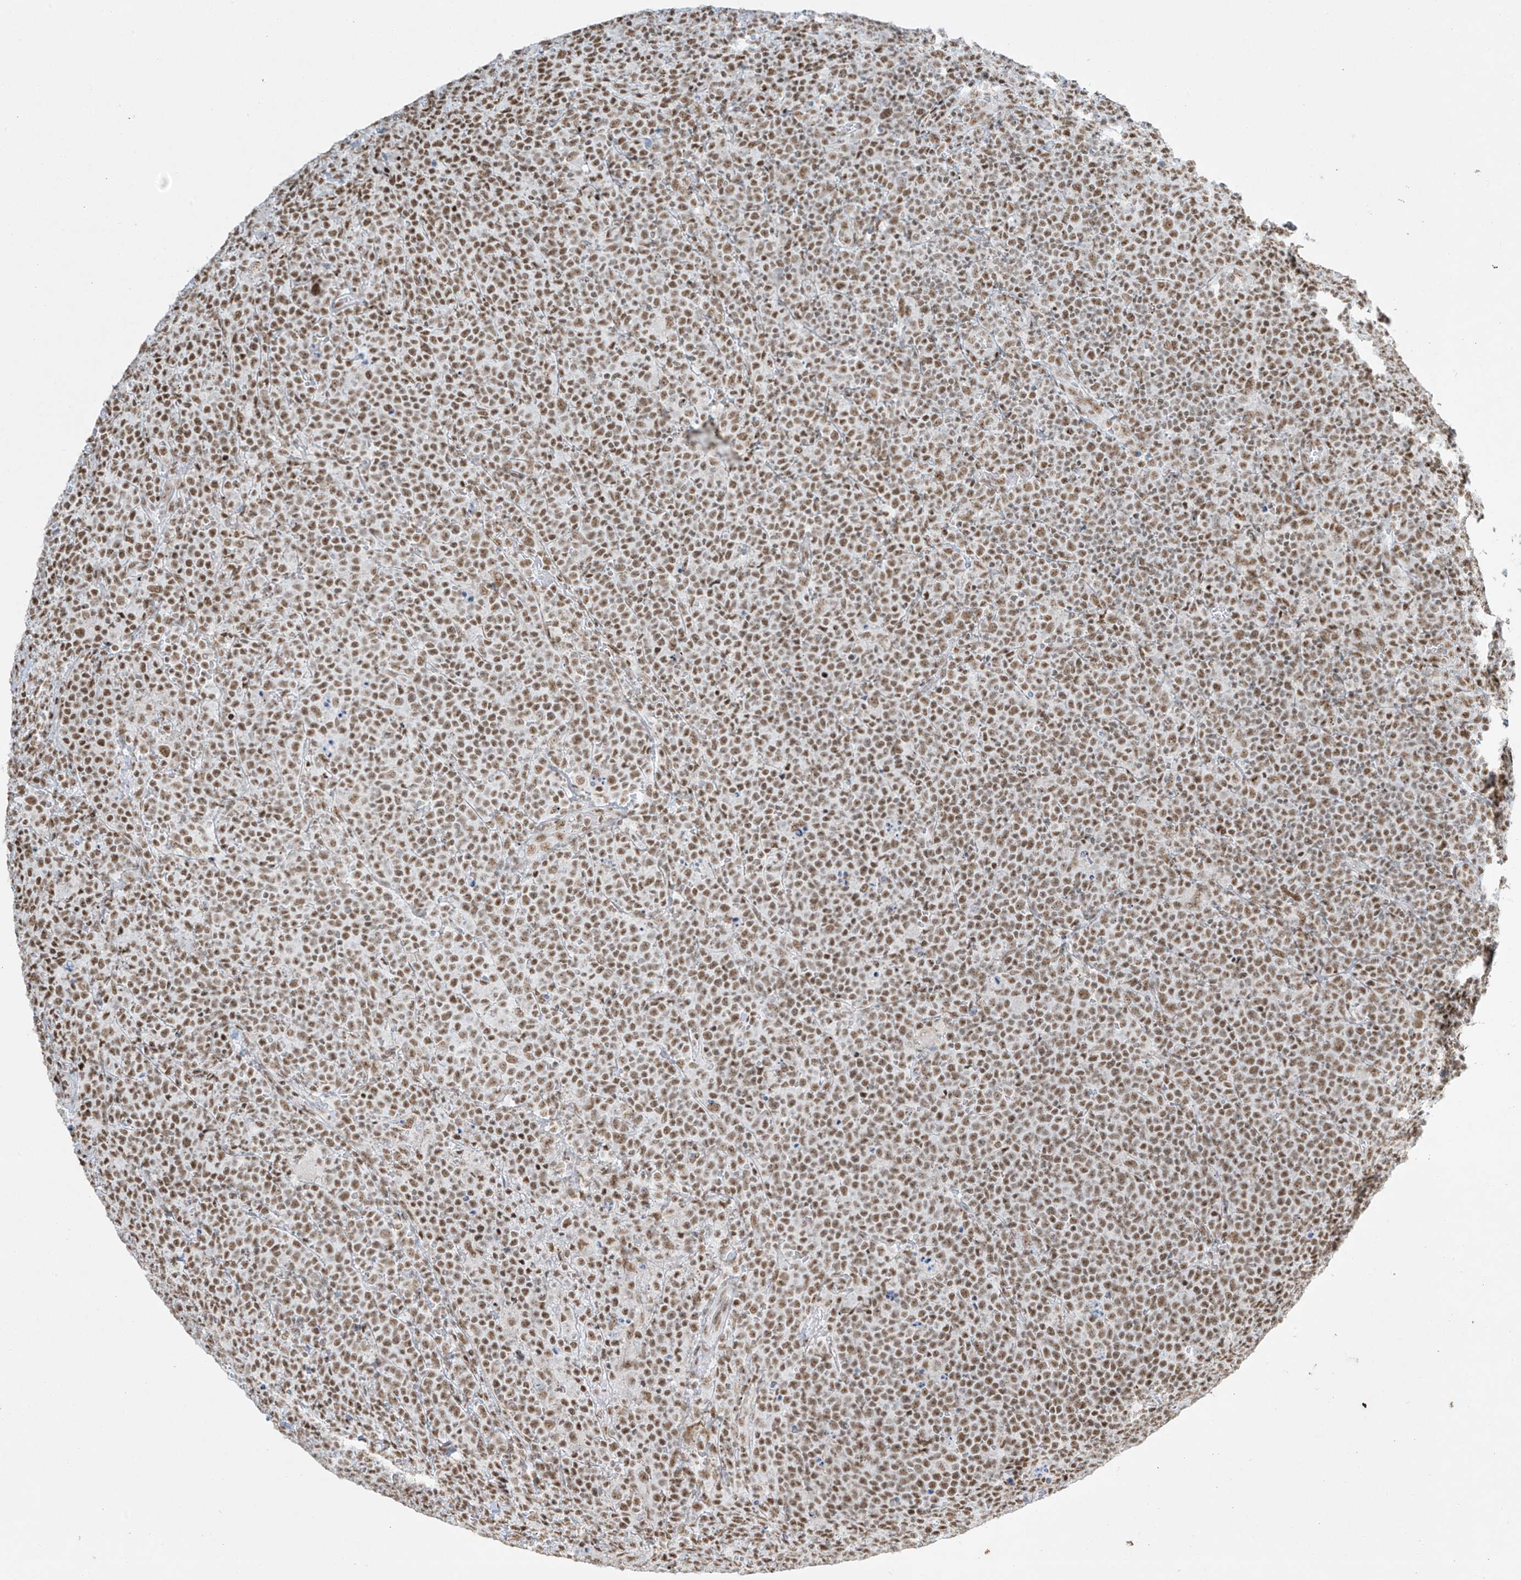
{"staining": {"intensity": "moderate", "quantity": ">75%", "location": "nuclear"}, "tissue": "lymphoma", "cell_type": "Tumor cells", "image_type": "cancer", "snomed": [{"axis": "morphology", "description": "Malignant lymphoma, non-Hodgkin's type, High grade"}, {"axis": "topography", "description": "Lymph node"}], "caption": "Immunohistochemical staining of human lymphoma reveals moderate nuclear protein expression in approximately >75% of tumor cells. (Stains: DAB (3,3'-diaminobenzidine) in brown, nuclei in blue, Microscopy: brightfield microscopy at high magnification).", "gene": "MS4A6A", "patient": {"sex": "male", "age": 61}}